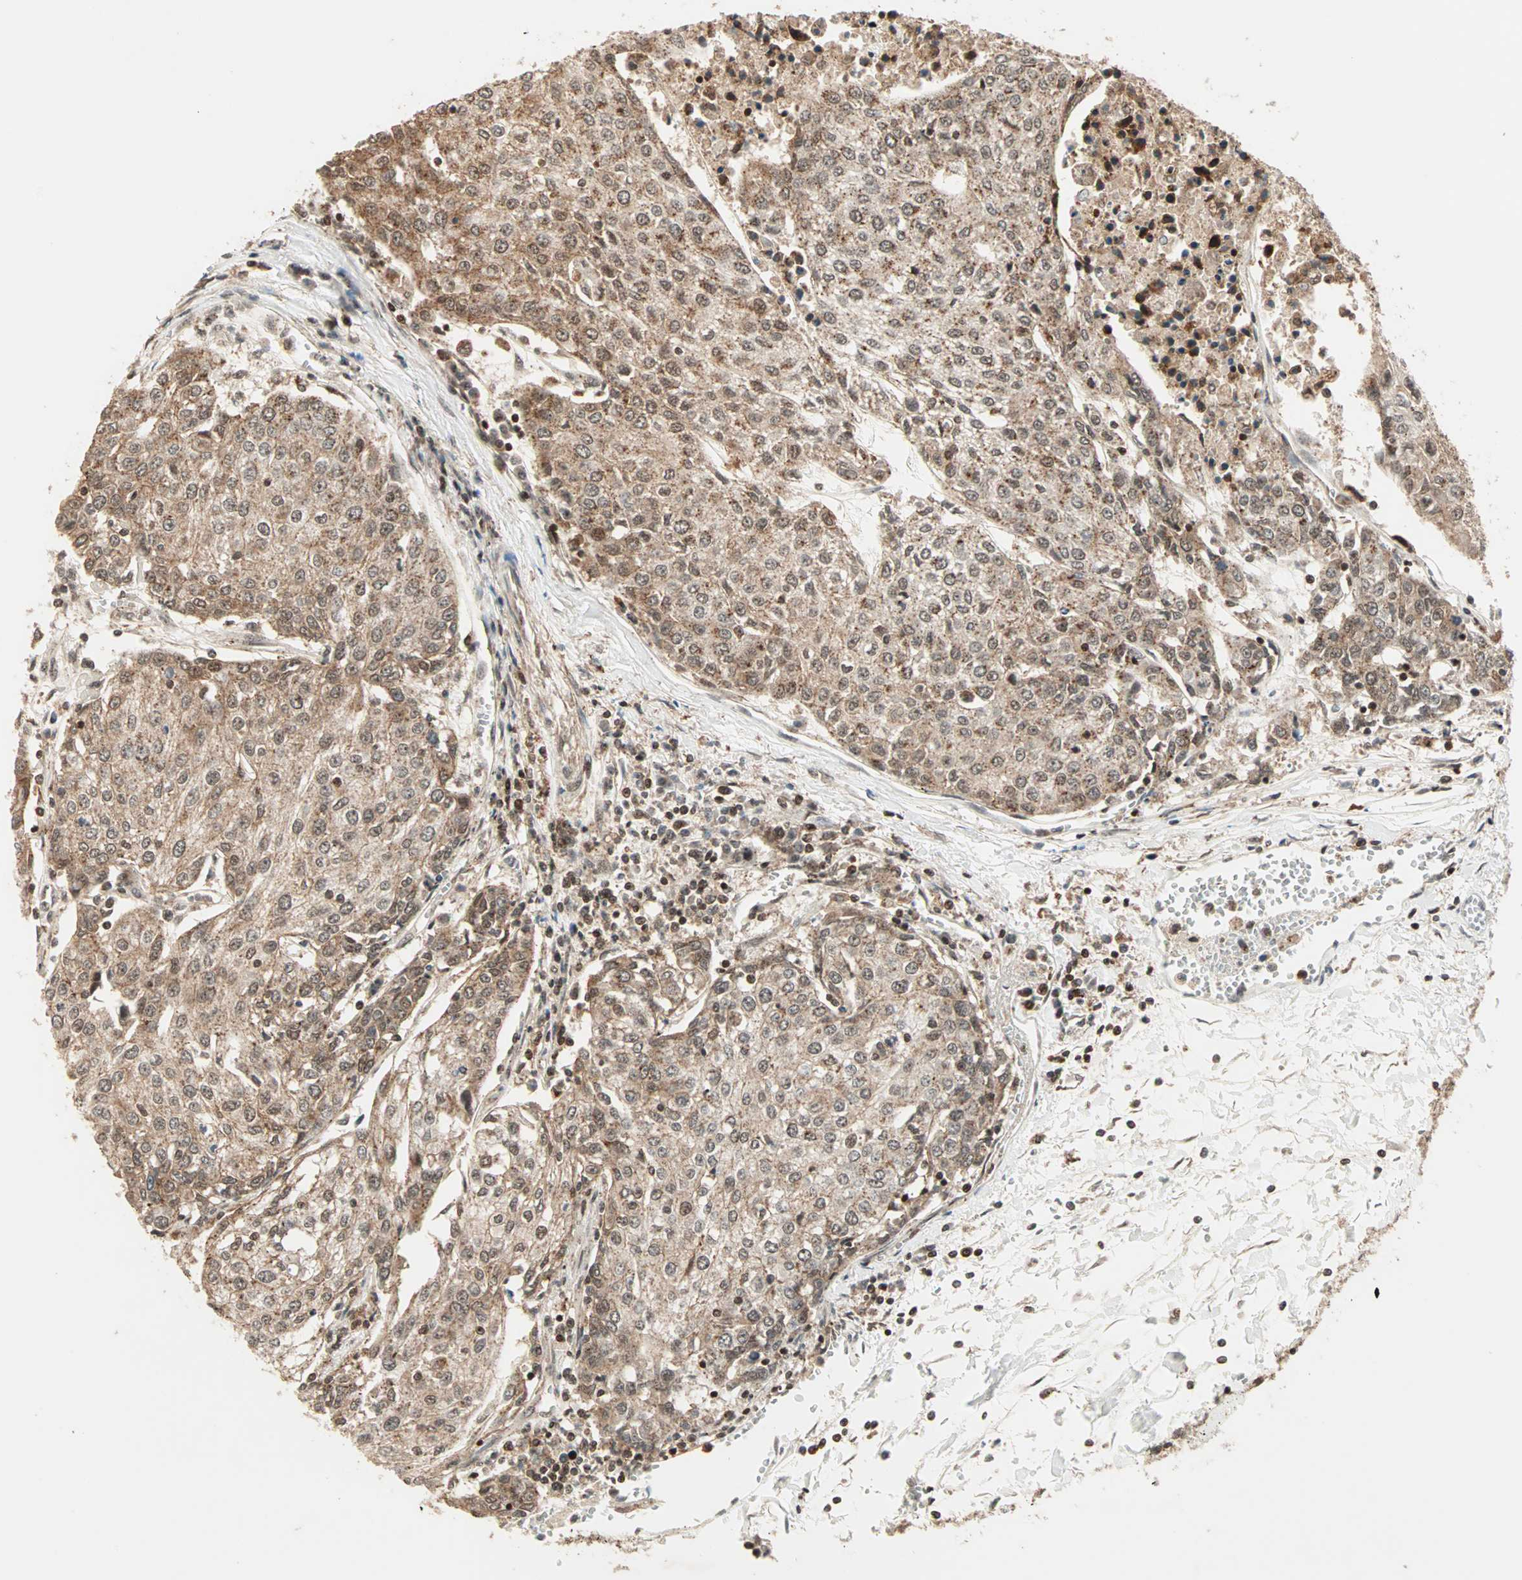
{"staining": {"intensity": "moderate", "quantity": ">75%", "location": "cytoplasmic/membranous,nuclear"}, "tissue": "urothelial cancer", "cell_type": "Tumor cells", "image_type": "cancer", "snomed": [{"axis": "morphology", "description": "Urothelial carcinoma, High grade"}, {"axis": "topography", "description": "Urinary bladder"}], "caption": "A micrograph showing moderate cytoplasmic/membranous and nuclear staining in approximately >75% of tumor cells in high-grade urothelial carcinoma, as visualized by brown immunohistochemical staining.", "gene": "ZBED9", "patient": {"sex": "female", "age": 85}}